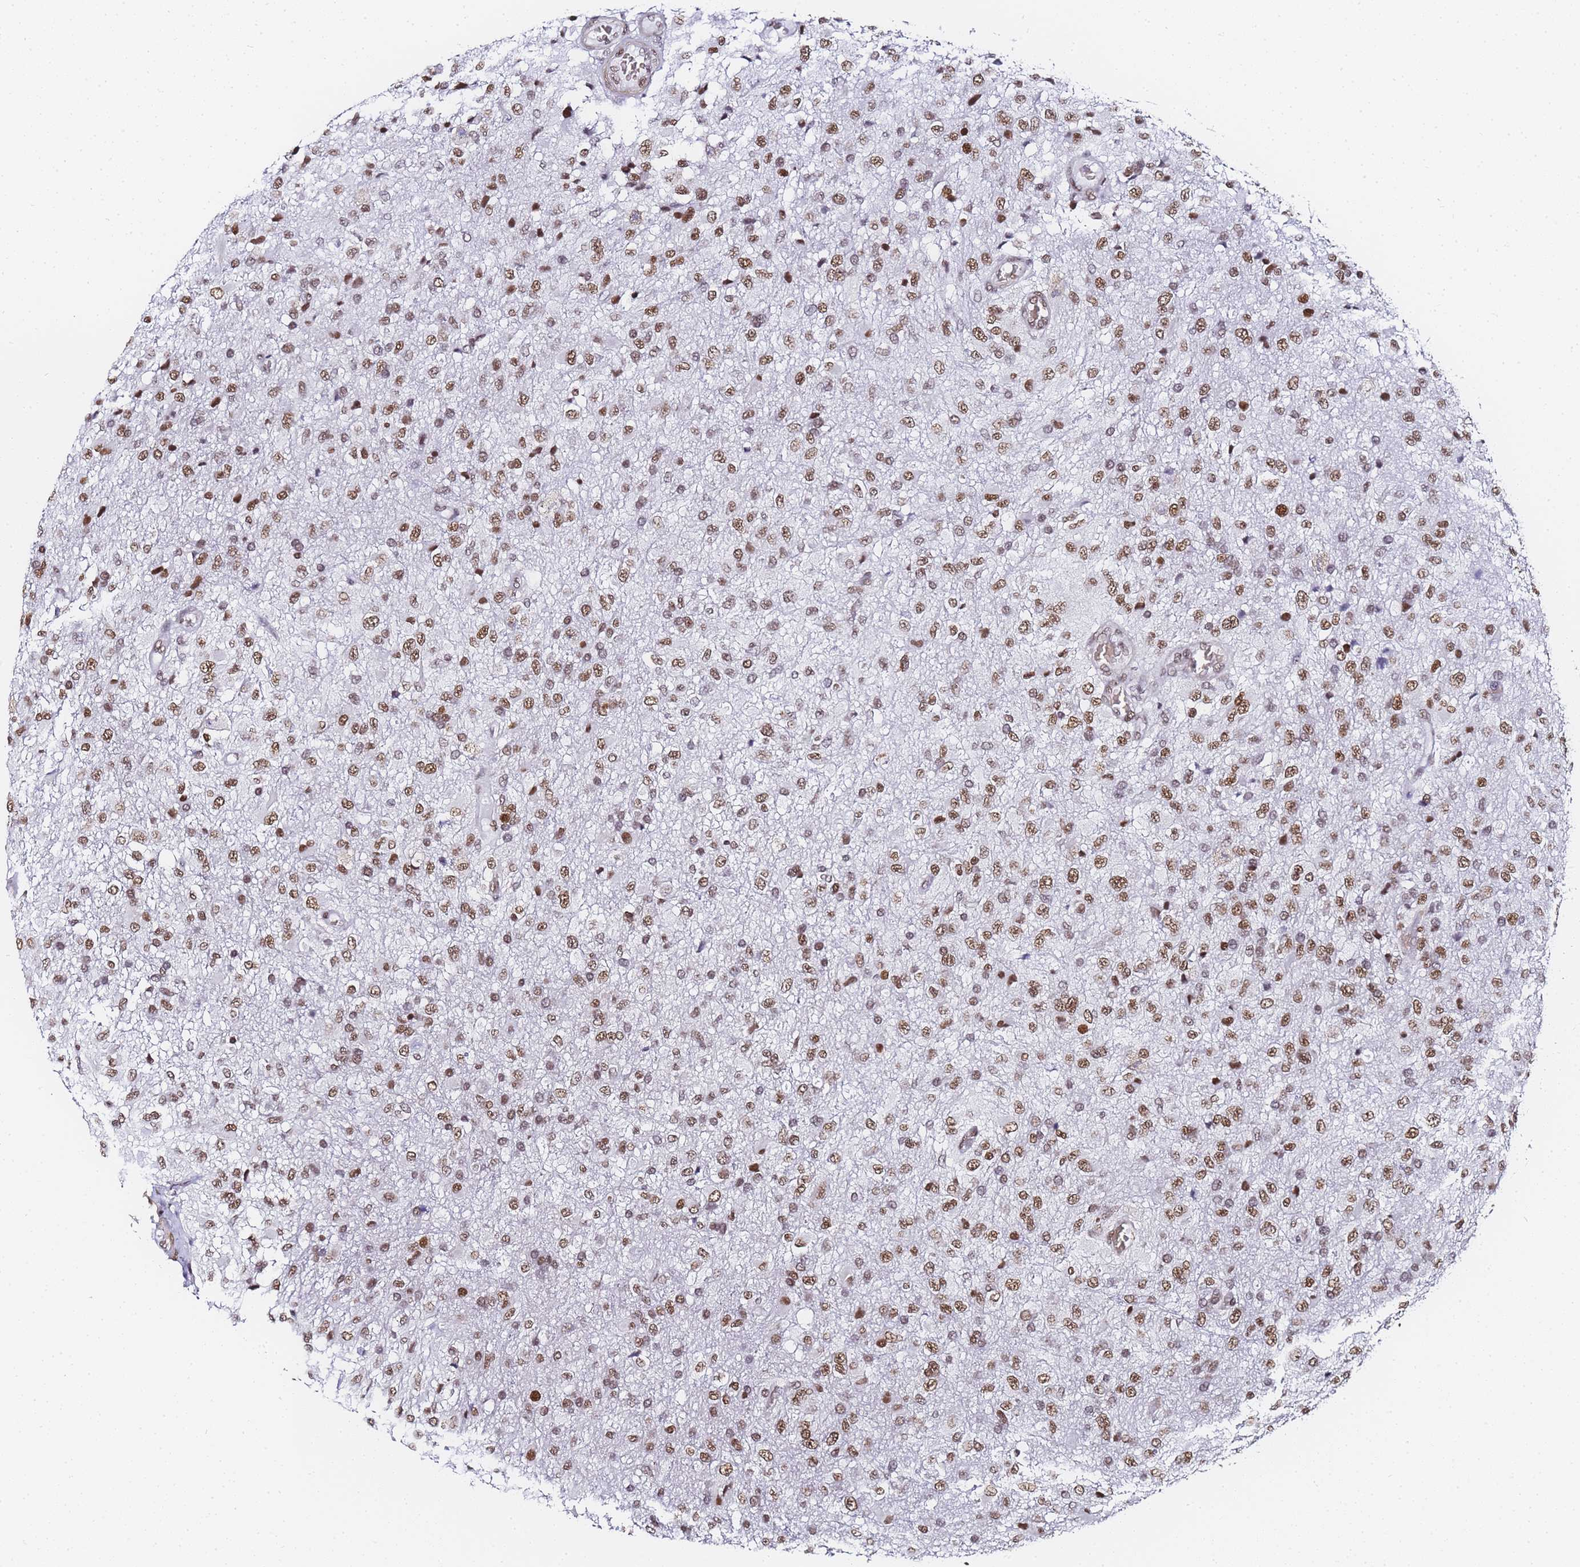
{"staining": {"intensity": "moderate", "quantity": ">75%", "location": "nuclear"}, "tissue": "glioma", "cell_type": "Tumor cells", "image_type": "cancer", "snomed": [{"axis": "morphology", "description": "Glioma, malignant, High grade"}, {"axis": "topography", "description": "Brain"}], "caption": "The photomicrograph reveals staining of malignant high-grade glioma, revealing moderate nuclear protein positivity (brown color) within tumor cells.", "gene": "POLR1A", "patient": {"sex": "female", "age": 74}}